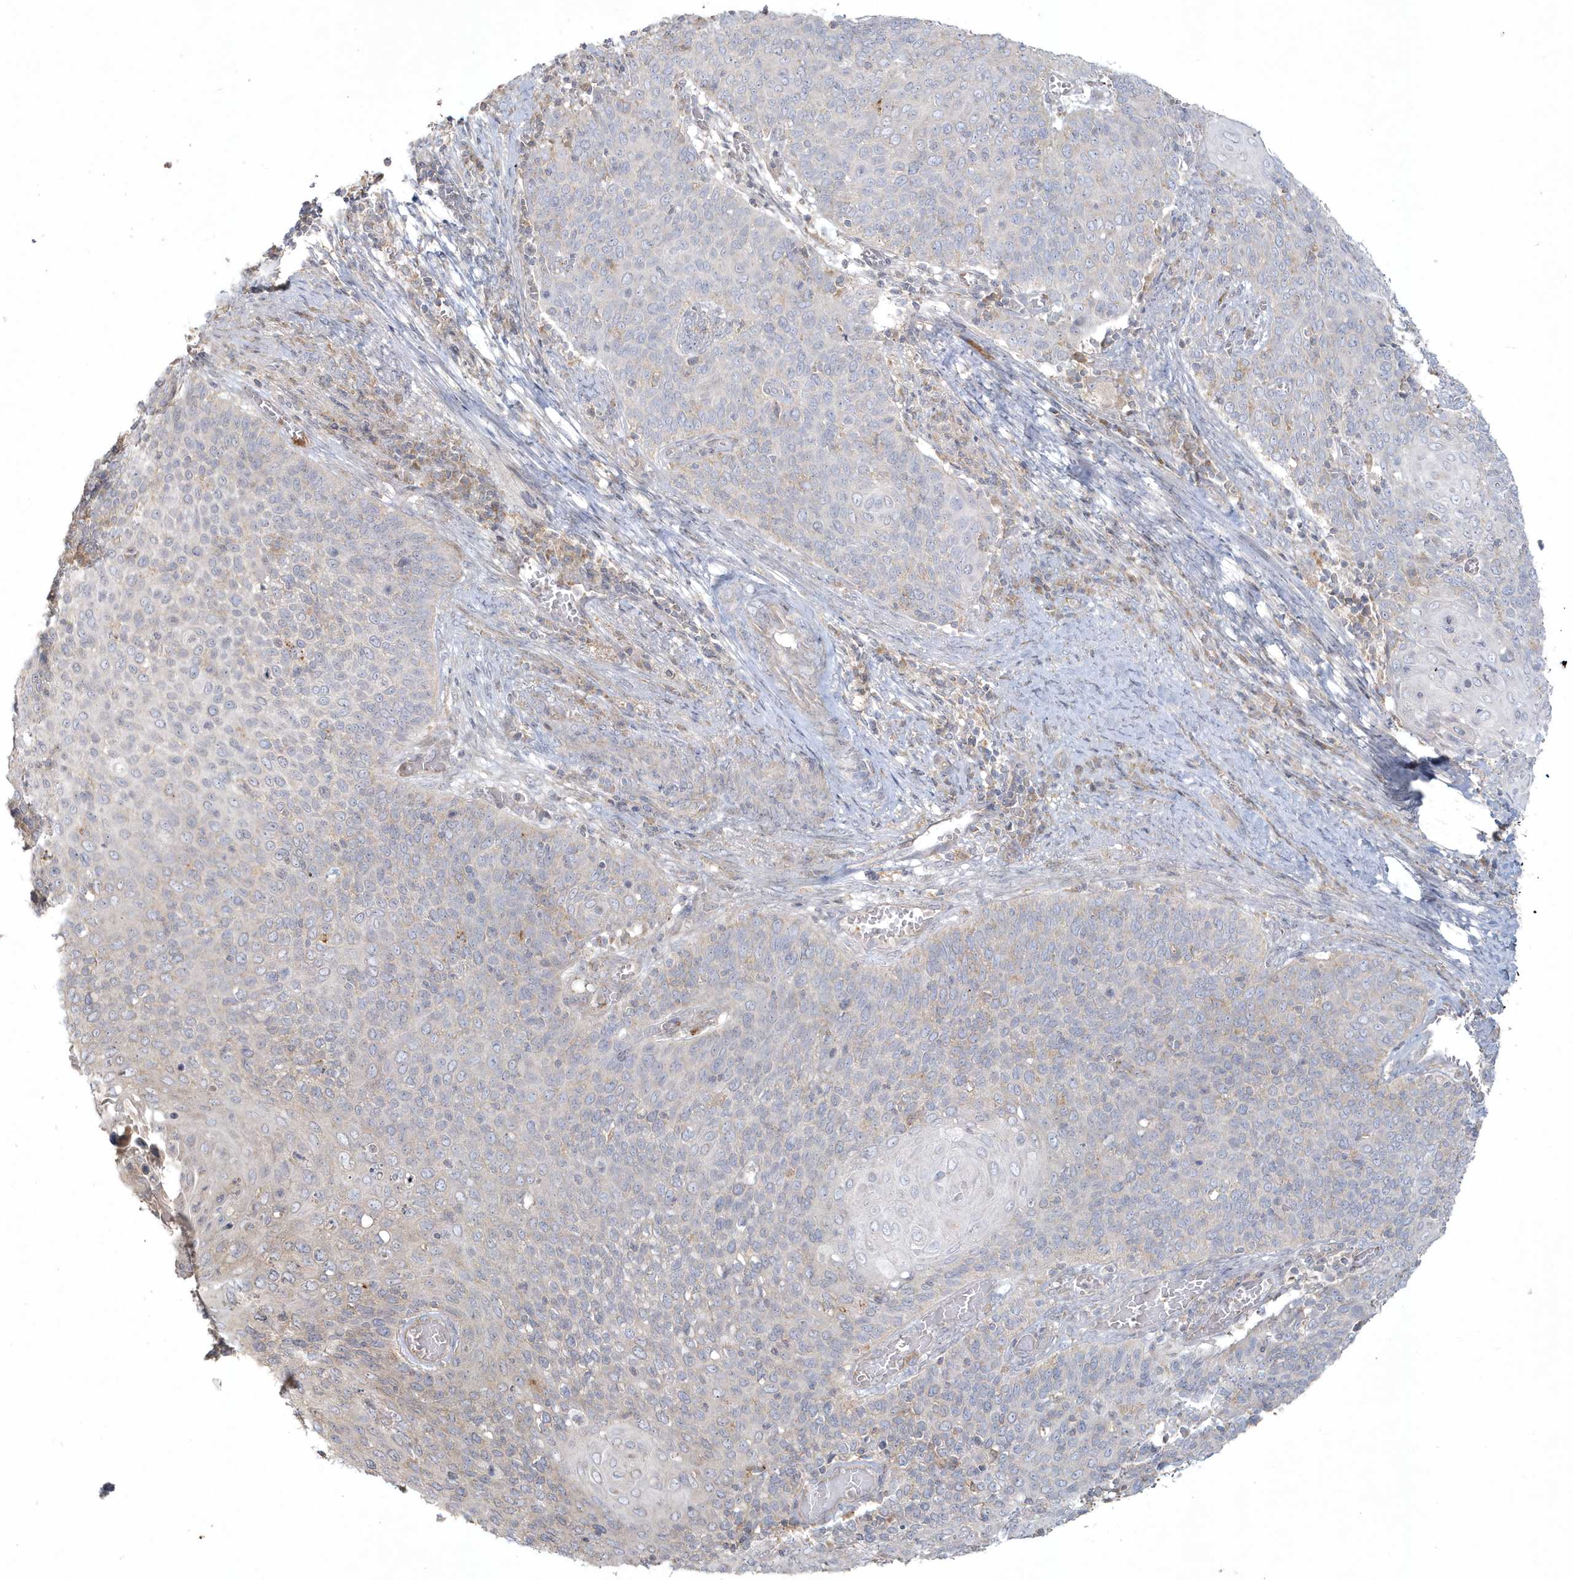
{"staining": {"intensity": "negative", "quantity": "none", "location": "none"}, "tissue": "cervical cancer", "cell_type": "Tumor cells", "image_type": "cancer", "snomed": [{"axis": "morphology", "description": "Squamous cell carcinoma, NOS"}, {"axis": "topography", "description": "Cervix"}], "caption": "Tumor cells show no significant protein staining in cervical cancer (squamous cell carcinoma). (DAB (3,3'-diaminobenzidine) IHC with hematoxylin counter stain).", "gene": "BLTP3A", "patient": {"sex": "female", "age": 39}}